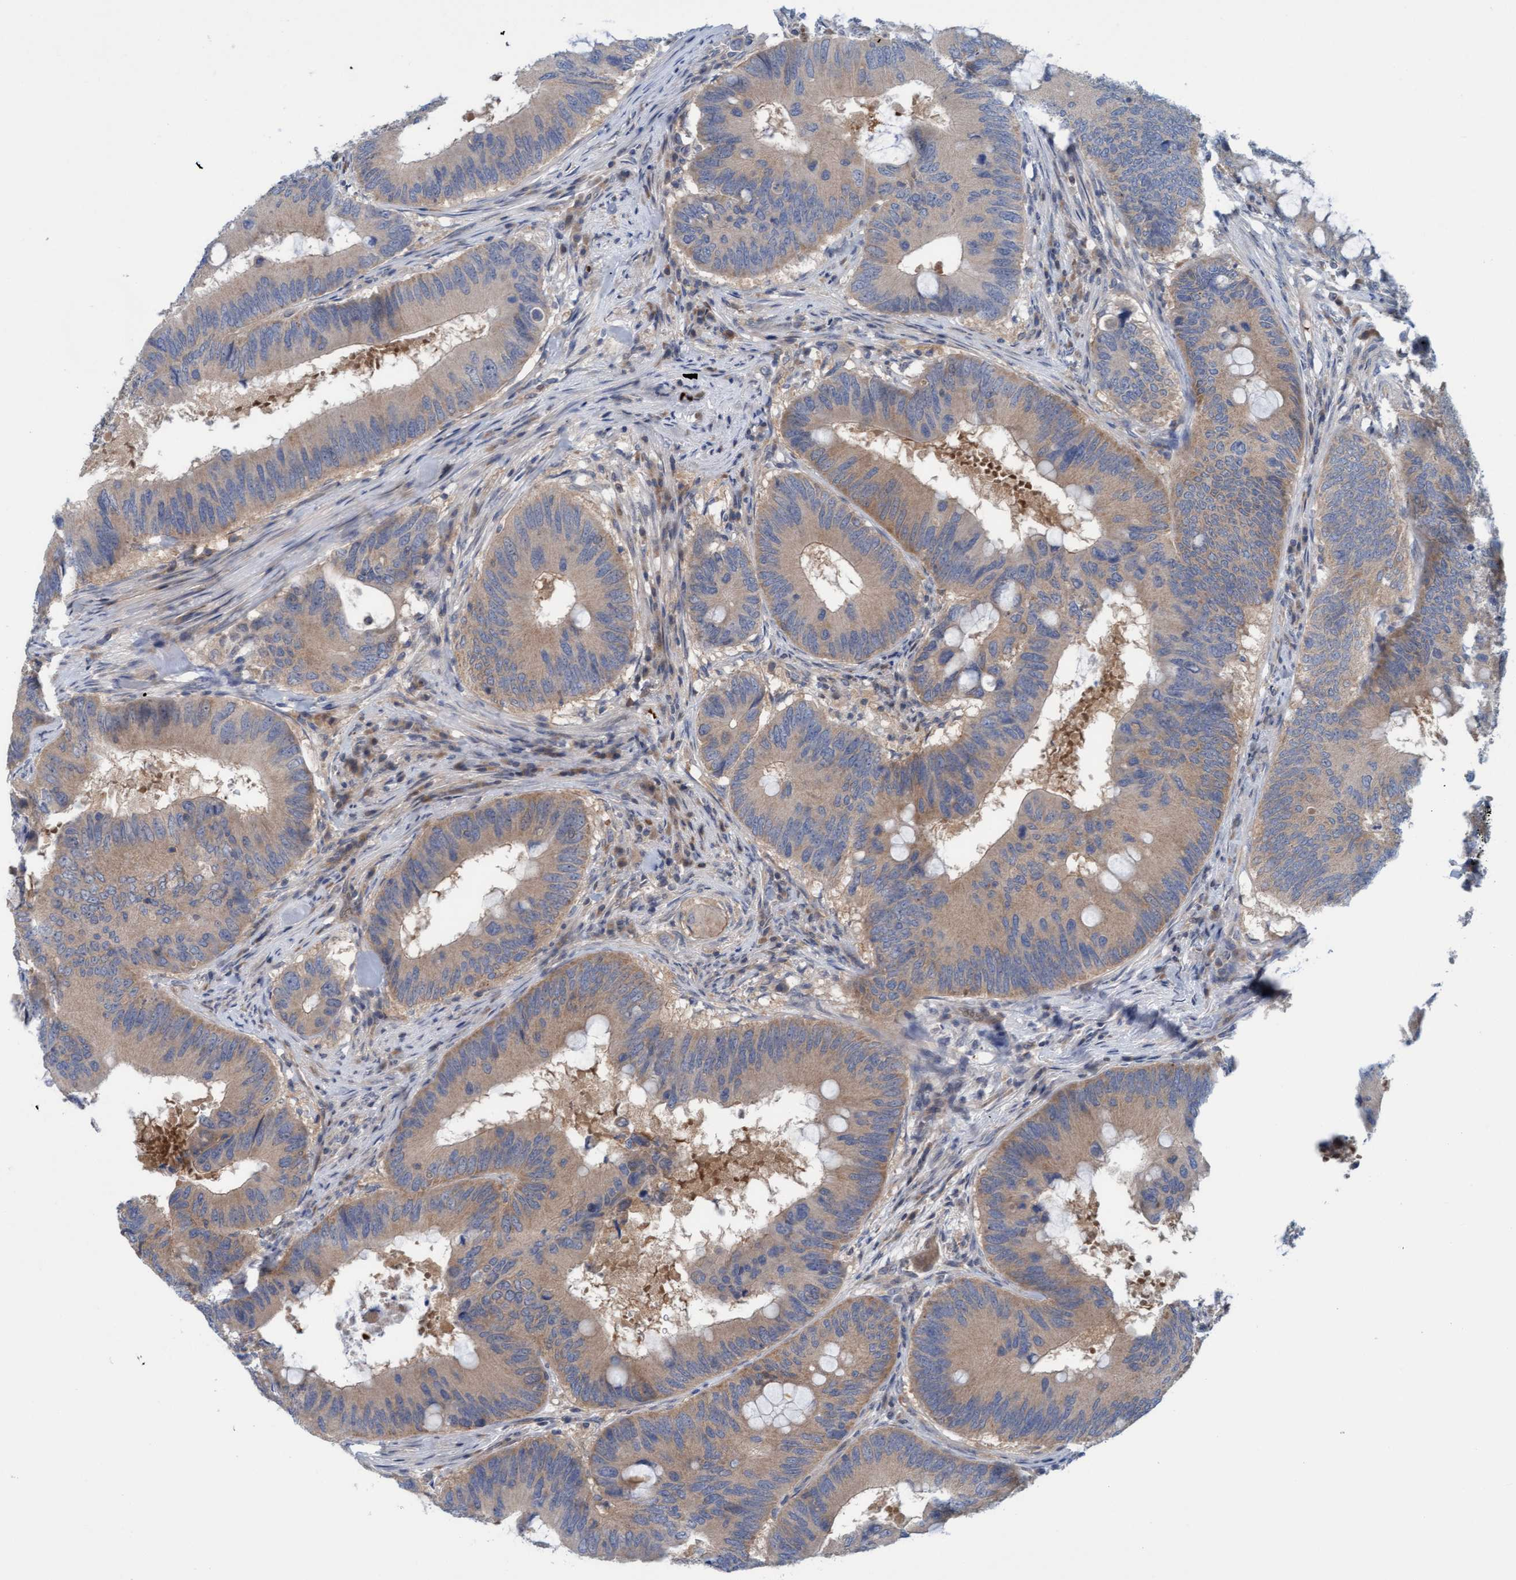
{"staining": {"intensity": "moderate", "quantity": ">75%", "location": "cytoplasmic/membranous"}, "tissue": "colorectal cancer", "cell_type": "Tumor cells", "image_type": "cancer", "snomed": [{"axis": "morphology", "description": "Adenocarcinoma, NOS"}, {"axis": "topography", "description": "Colon"}], "caption": "There is medium levels of moderate cytoplasmic/membranous positivity in tumor cells of colorectal cancer (adenocarcinoma), as demonstrated by immunohistochemical staining (brown color).", "gene": "KLHL25", "patient": {"sex": "male", "age": 71}}